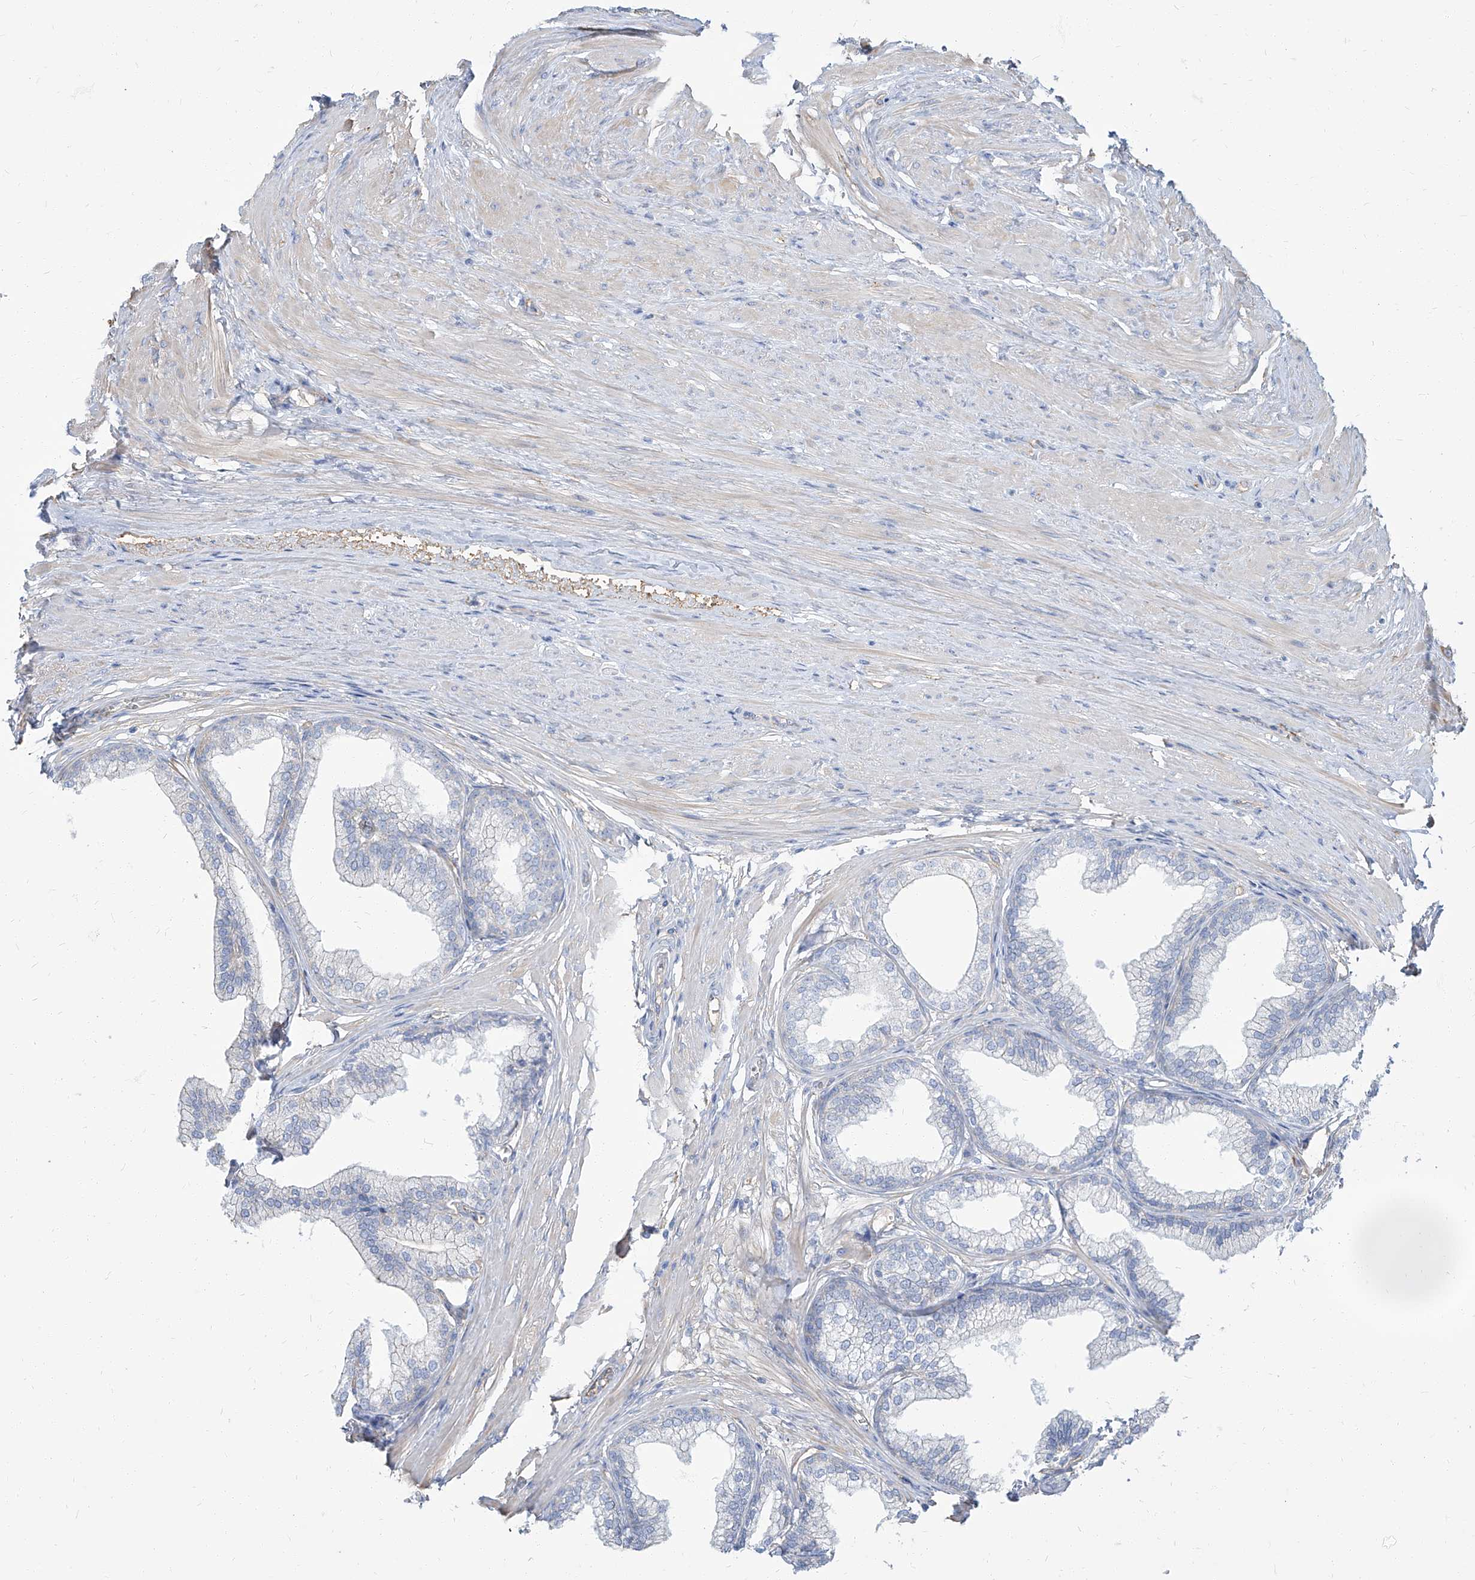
{"staining": {"intensity": "weak", "quantity": "<25%", "location": "cytoplasmic/membranous"}, "tissue": "prostate", "cell_type": "Glandular cells", "image_type": "normal", "snomed": [{"axis": "morphology", "description": "Normal tissue, NOS"}, {"axis": "morphology", "description": "Urothelial carcinoma, Low grade"}, {"axis": "topography", "description": "Urinary bladder"}, {"axis": "topography", "description": "Prostate"}], "caption": "Human prostate stained for a protein using immunohistochemistry (IHC) exhibits no staining in glandular cells.", "gene": "TXLNB", "patient": {"sex": "male", "age": 60}}